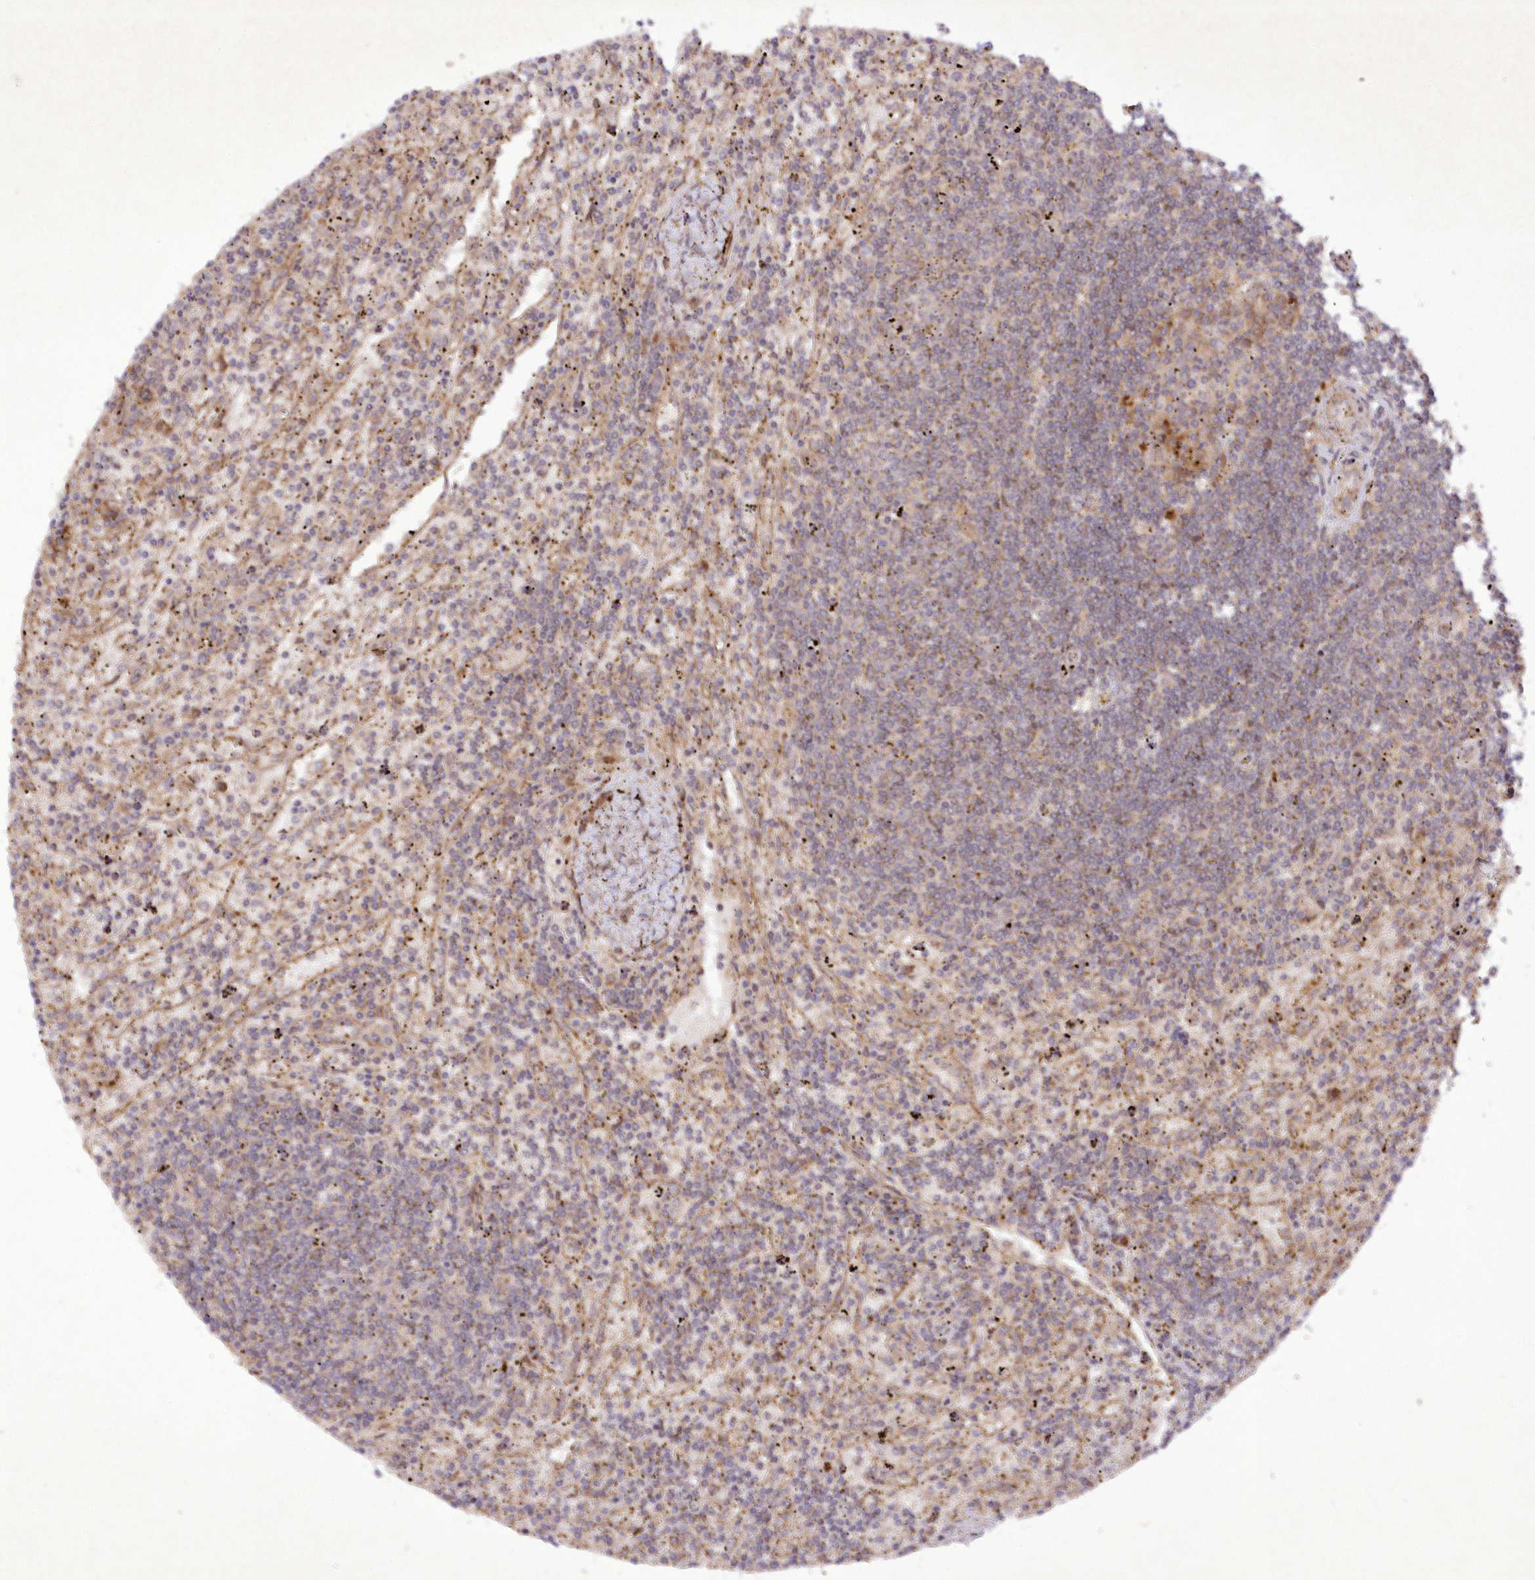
{"staining": {"intensity": "weak", "quantity": "<25%", "location": "cytoplasmic/membranous"}, "tissue": "lymphoma", "cell_type": "Tumor cells", "image_type": "cancer", "snomed": [{"axis": "morphology", "description": "Malignant lymphoma, non-Hodgkin's type, Low grade"}, {"axis": "topography", "description": "Spleen"}], "caption": "IHC image of neoplastic tissue: malignant lymphoma, non-Hodgkin's type (low-grade) stained with DAB (3,3'-diaminobenzidine) demonstrates no significant protein positivity in tumor cells.", "gene": "APOM", "patient": {"sex": "male", "age": 76}}